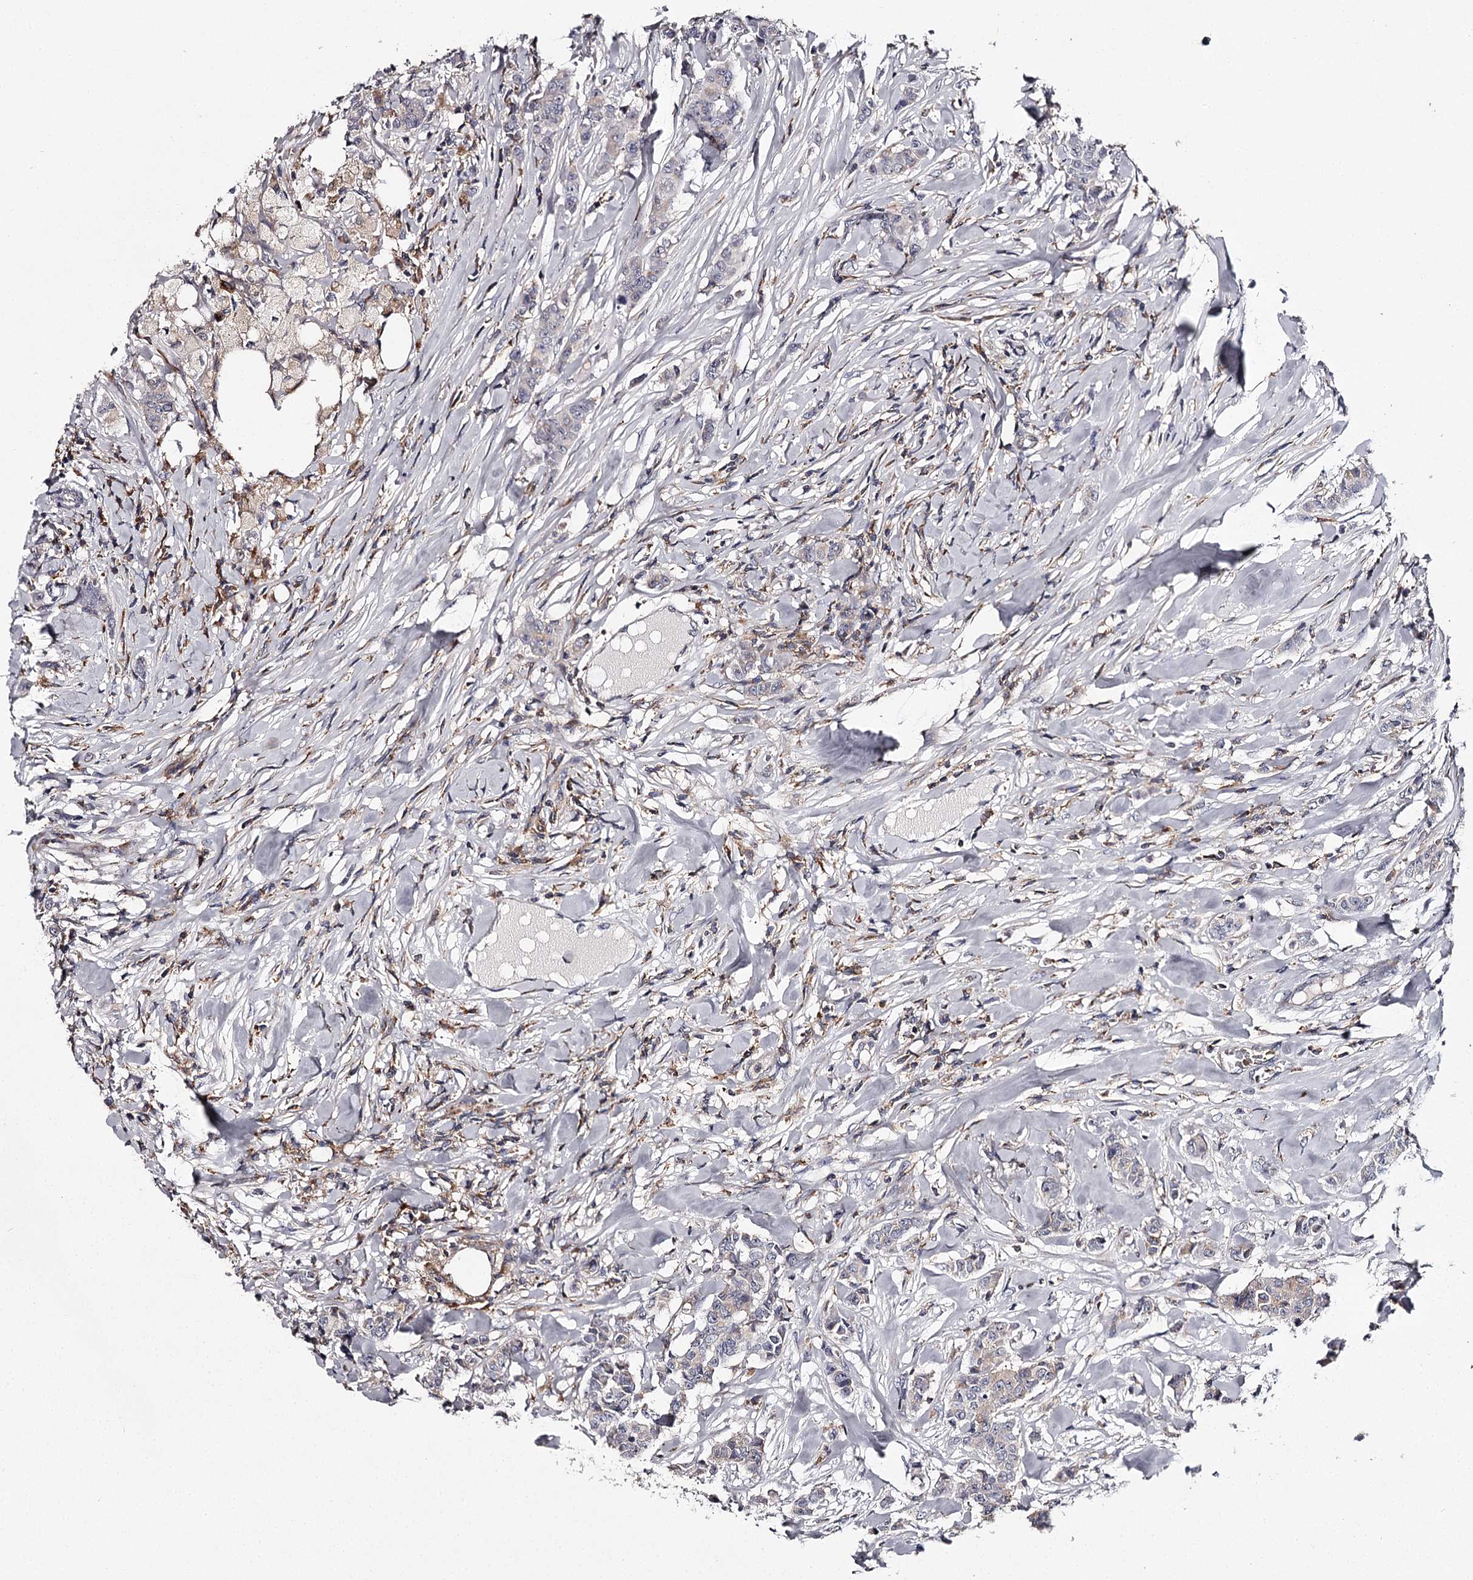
{"staining": {"intensity": "weak", "quantity": "<25%", "location": "cytoplasmic/membranous"}, "tissue": "breast cancer", "cell_type": "Tumor cells", "image_type": "cancer", "snomed": [{"axis": "morphology", "description": "Duct carcinoma"}, {"axis": "topography", "description": "Breast"}], "caption": "Breast cancer (invasive ductal carcinoma) was stained to show a protein in brown. There is no significant positivity in tumor cells.", "gene": "RASSF6", "patient": {"sex": "female", "age": 40}}